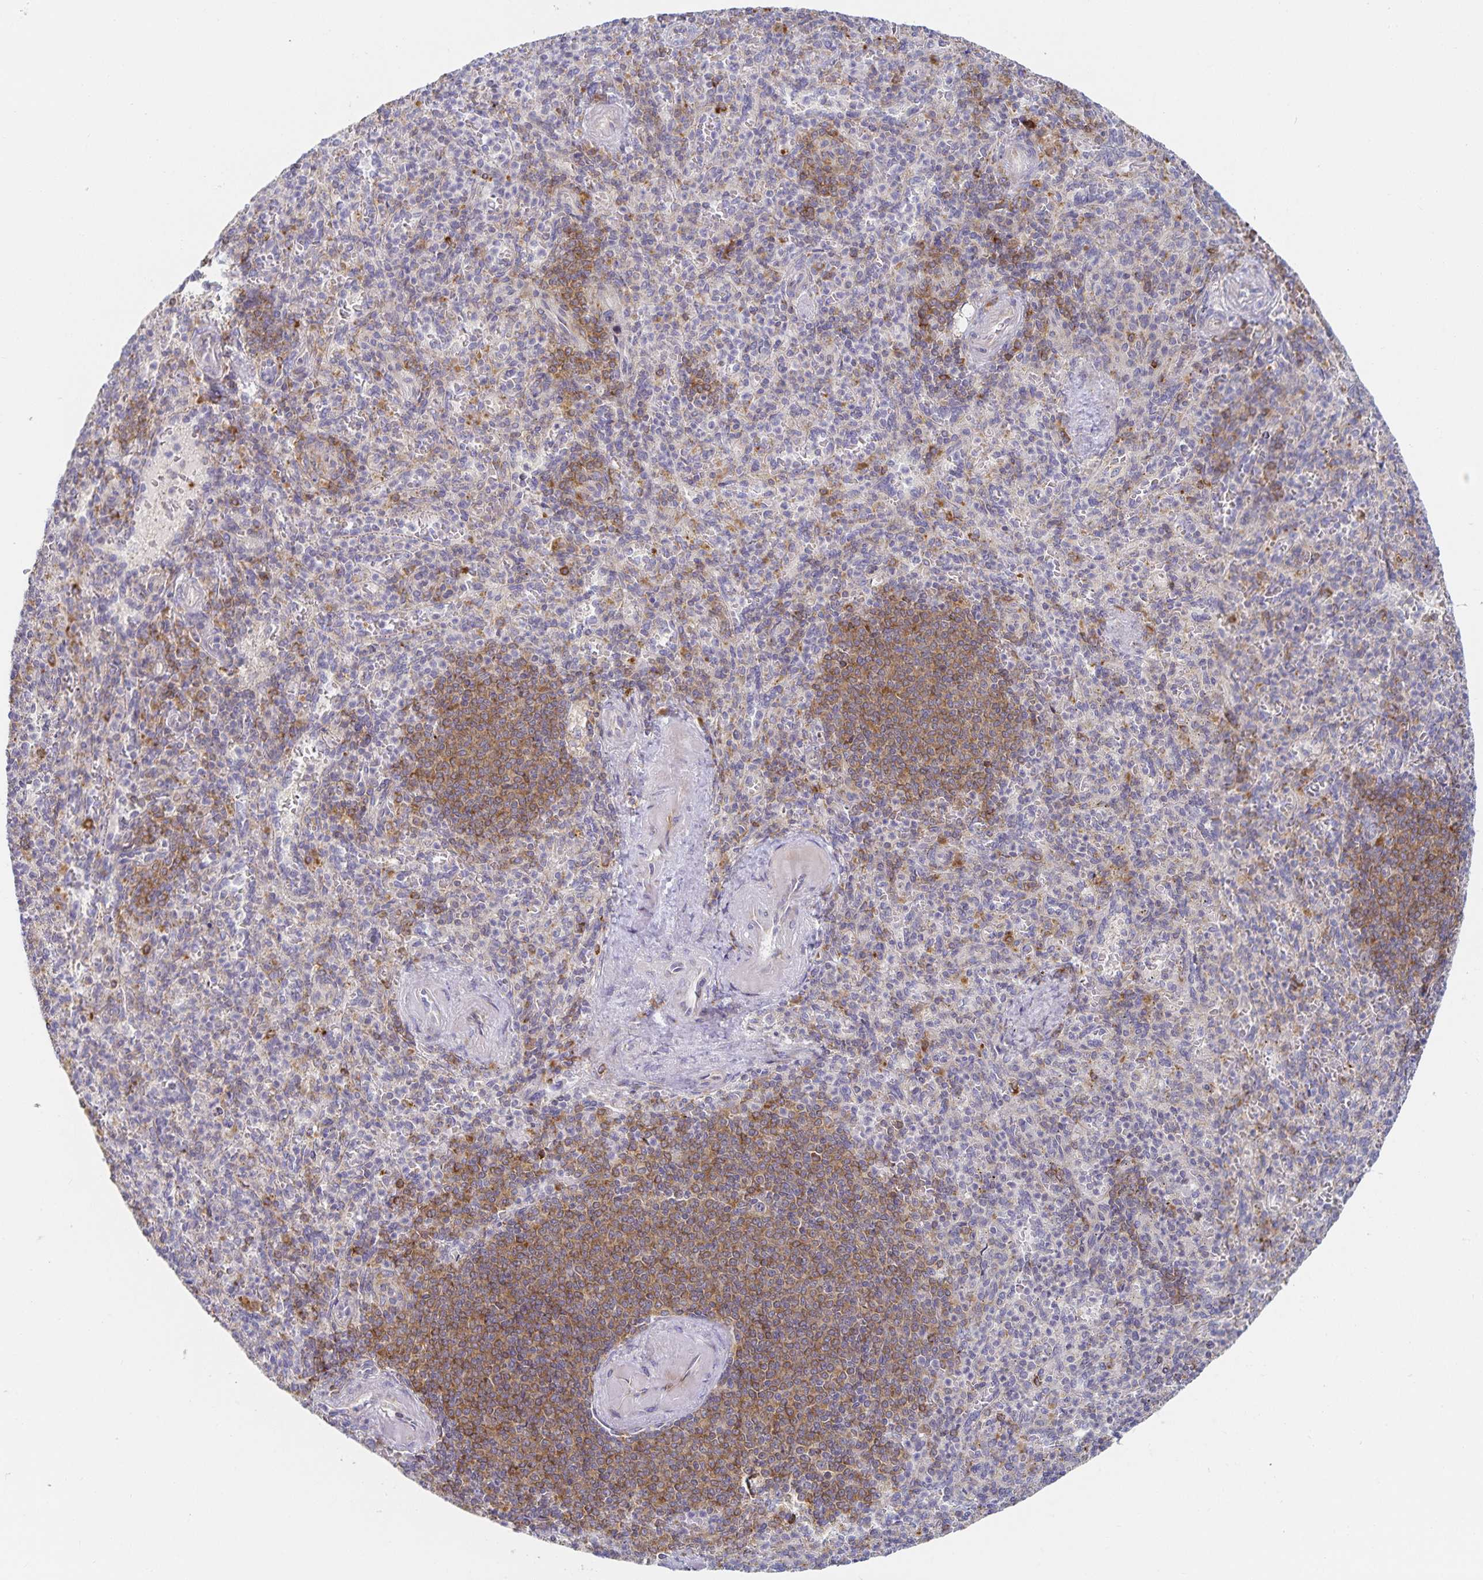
{"staining": {"intensity": "negative", "quantity": "none", "location": "none"}, "tissue": "spleen", "cell_type": "Cells in red pulp", "image_type": "normal", "snomed": [{"axis": "morphology", "description": "Normal tissue, NOS"}, {"axis": "topography", "description": "Spleen"}], "caption": "There is no significant expression in cells in red pulp of spleen. (DAB (3,3'-diaminobenzidine) immunohistochemistry (IHC) visualized using brightfield microscopy, high magnification).", "gene": "NOMO1", "patient": {"sex": "female", "age": 74}}